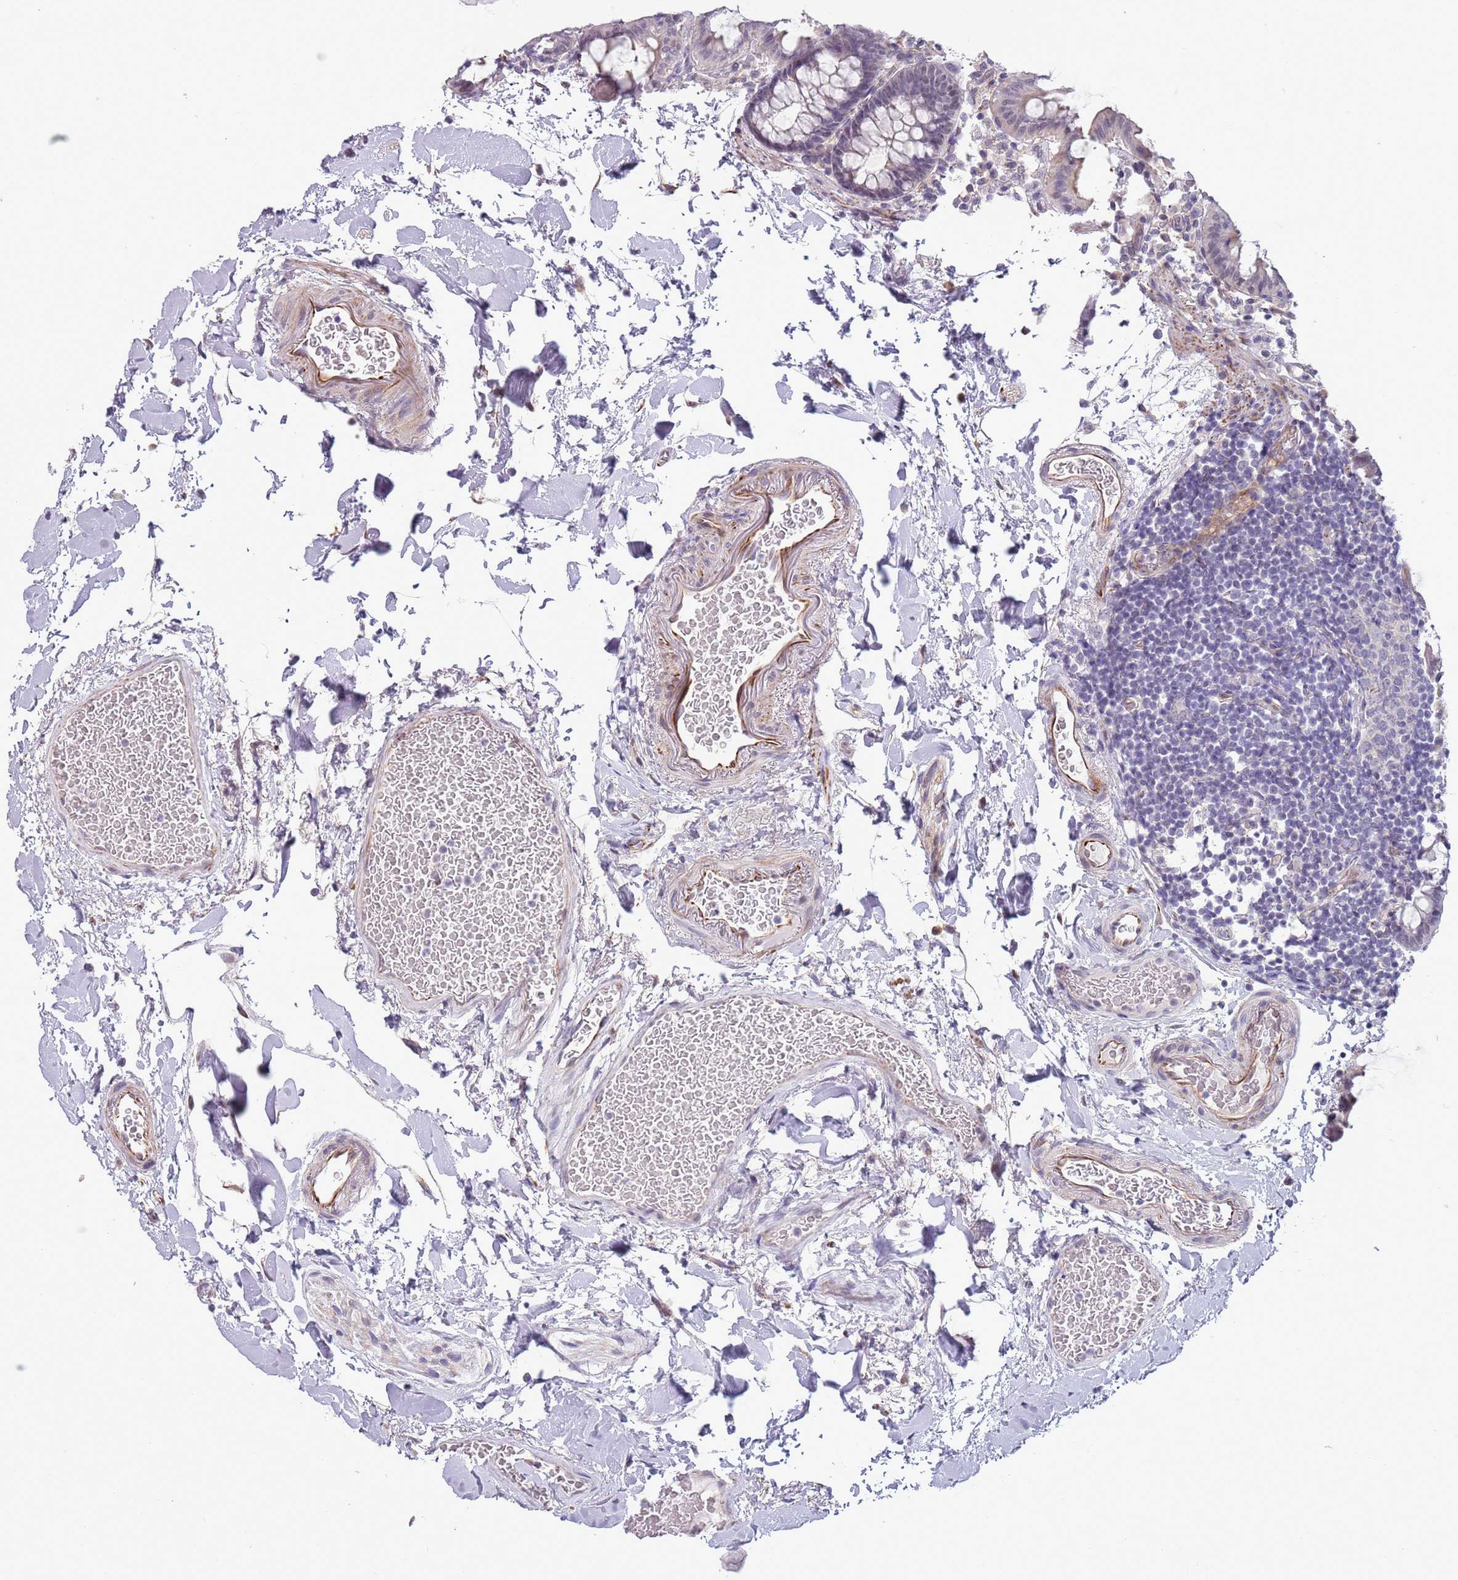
{"staining": {"intensity": "weak", "quantity": ">75%", "location": "cytoplasmic/membranous"}, "tissue": "colon", "cell_type": "Endothelial cells", "image_type": "normal", "snomed": [{"axis": "morphology", "description": "Normal tissue, NOS"}, {"axis": "topography", "description": "Colon"}], "caption": "IHC image of normal human colon stained for a protein (brown), which reveals low levels of weak cytoplasmic/membranous expression in approximately >75% of endothelial cells.", "gene": "ENSG00000271254", "patient": {"sex": "male", "age": 75}}